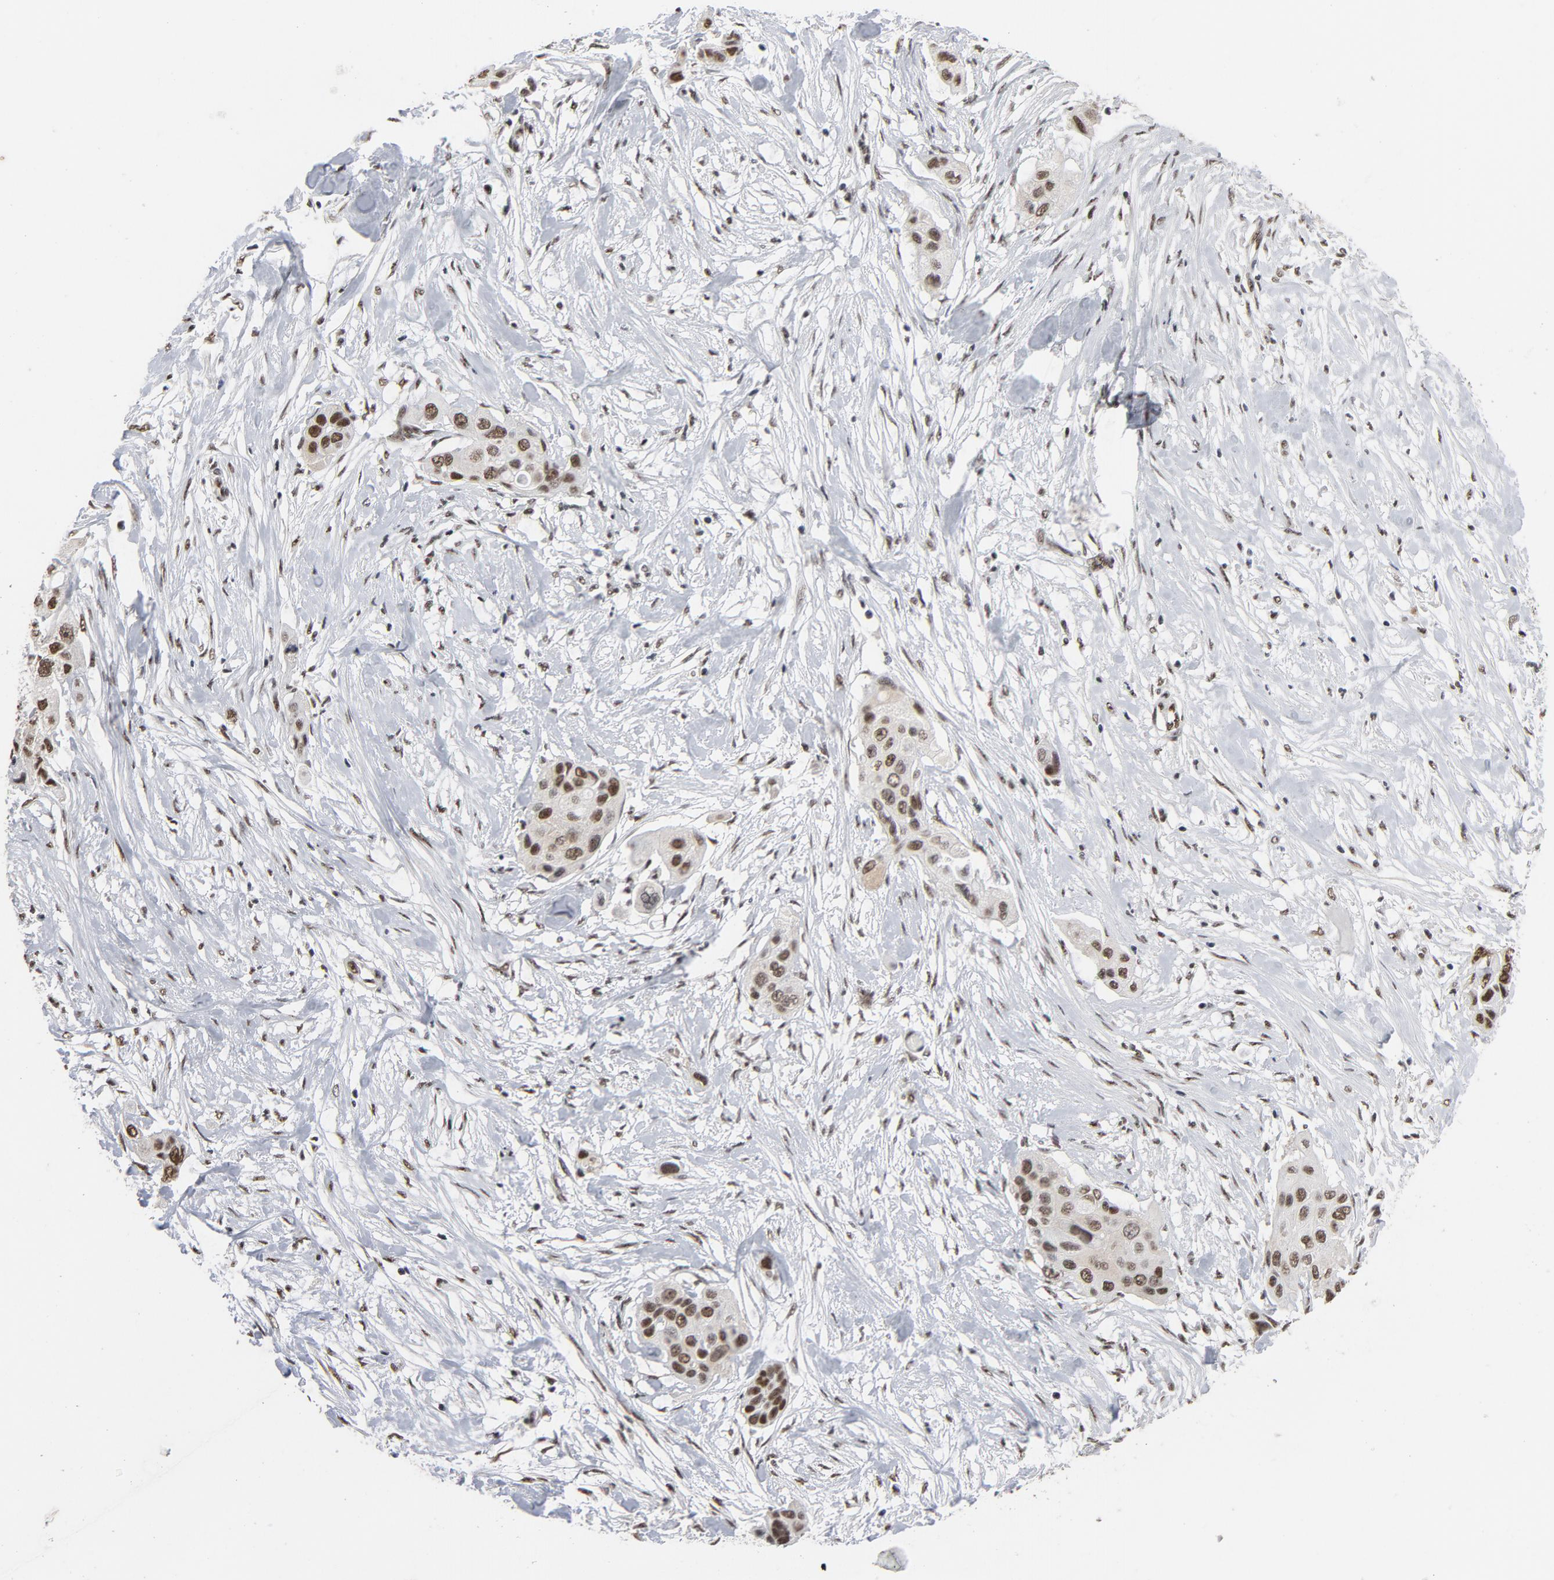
{"staining": {"intensity": "moderate", "quantity": ">75%", "location": "nuclear"}, "tissue": "pancreatic cancer", "cell_type": "Tumor cells", "image_type": "cancer", "snomed": [{"axis": "morphology", "description": "Adenocarcinoma, NOS"}, {"axis": "topography", "description": "Pancreas"}], "caption": "Protein staining of adenocarcinoma (pancreatic) tissue reveals moderate nuclear expression in approximately >75% of tumor cells.", "gene": "MRE11", "patient": {"sex": "female", "age": 60}}